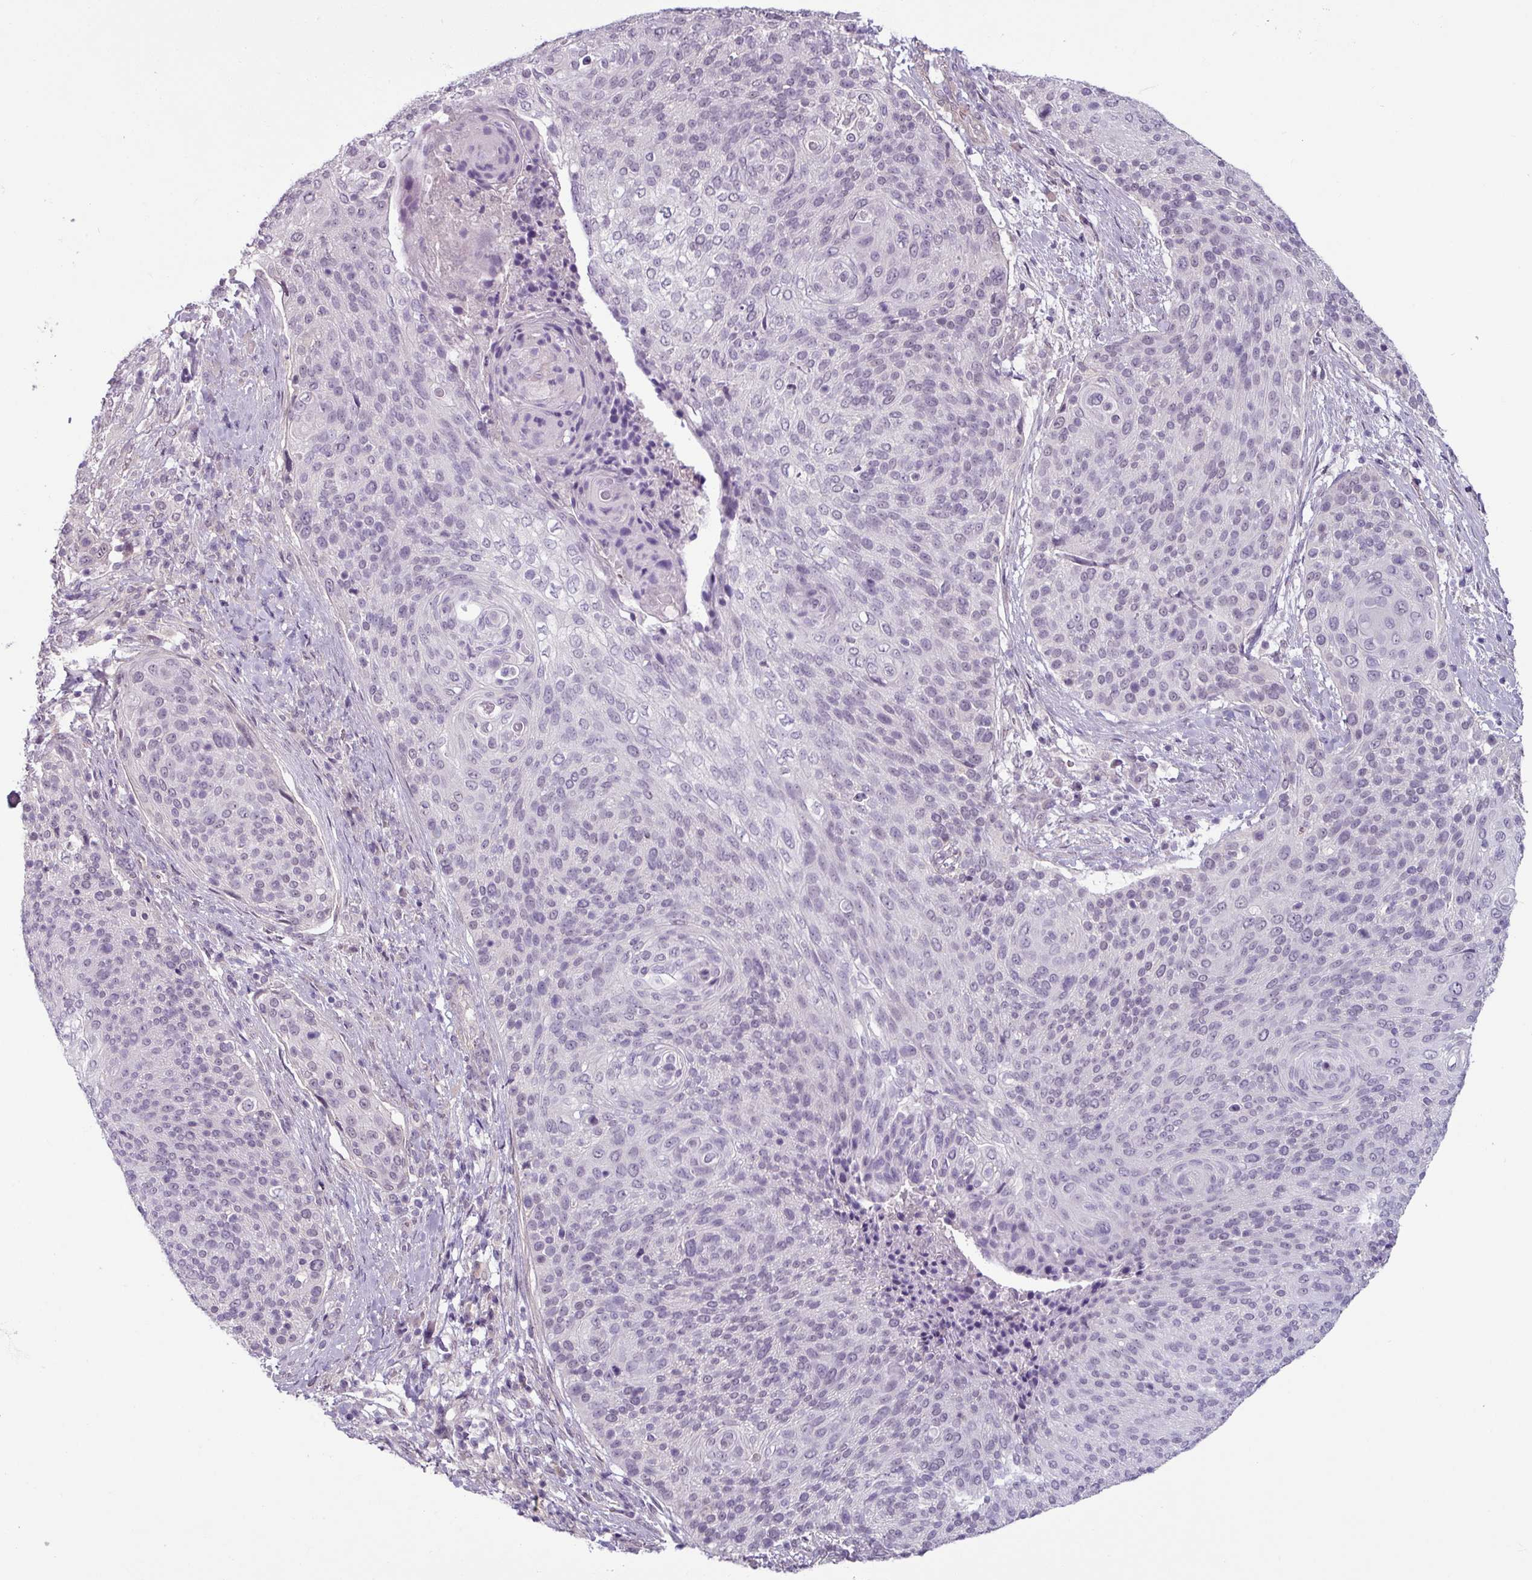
{"staining": {"intensity": "negative", "quantity": "none", "location": "none"}, "tissue": "cervical cancer", "cell_type": "Tumor cells", "image_type": "cancer", "snomed": [{"axis": "morphology", "description": "Squamous cell carcinoma, NOS"}, {"axis": "topography", "description": "Cervix"}], "caption": "Immunohistochemical staining of human cervical cancer displays no significant staining in tumor cells.", "gene": "UVSSA", "patient": {"sex": "female", "age": 31}}